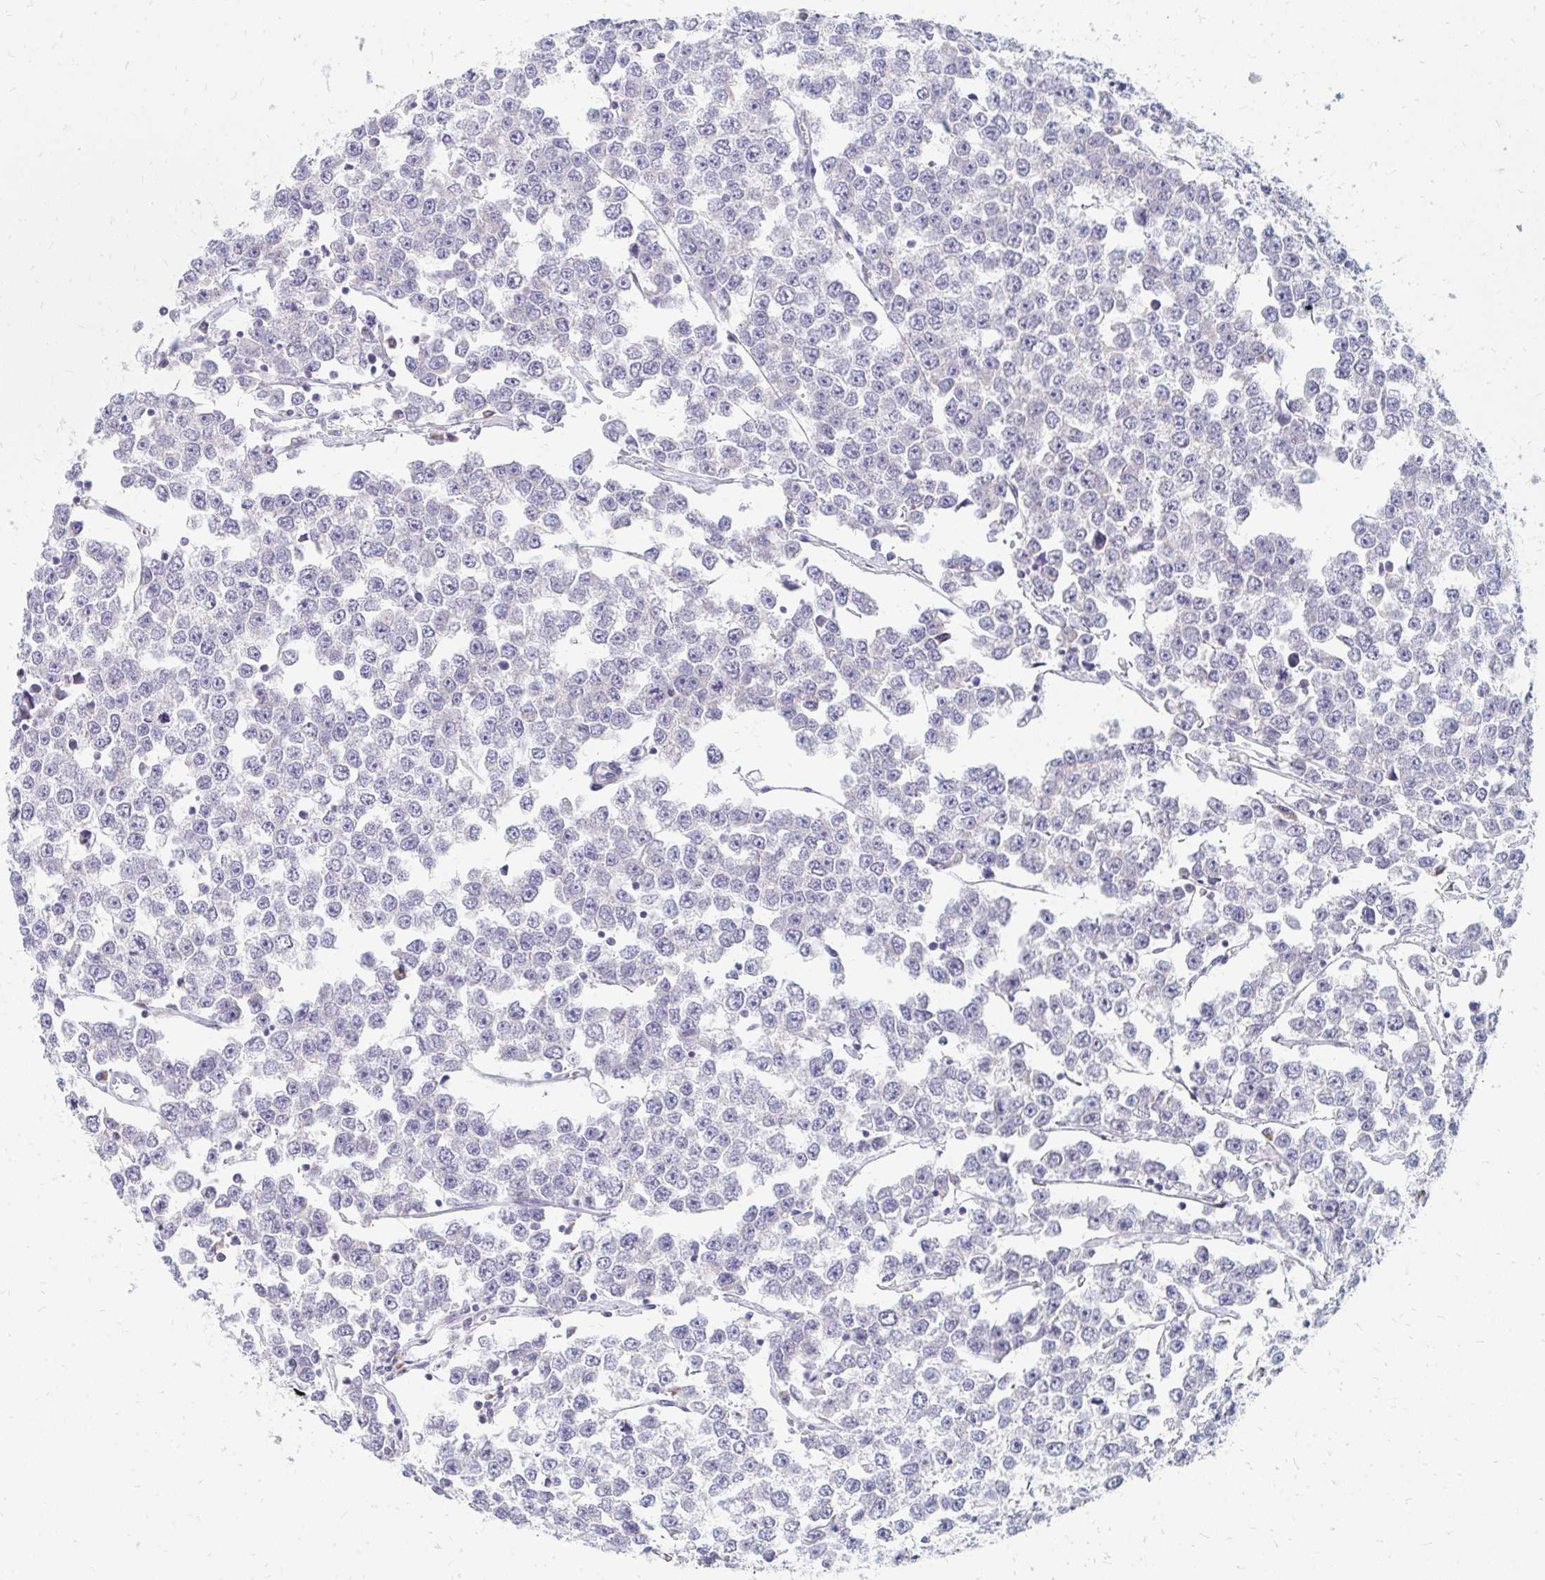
{"staining": {"intensity": "negative", "quantity": "none", "location": "none"}, "tissue": "testis cancer", "cell_type": "Tumor cells", "image_type": "cancer", "snomed": [{"axis": "morphology", "description": "Seminoma, NOS"}, {"axis": "morphology", "description": "Carcinoma, Embryonal, NOS"}, {"axis": "topography", "description": "Testis"}], "caption": "Immunohistochemistry (IHC) photomicrograph of neoplastic tissue: human testis seminoma stained with DAB displays no significant protein positivity in tumor cells.", "gene": "OR10V1", "patient": {"sex": "male", "age": 52}}